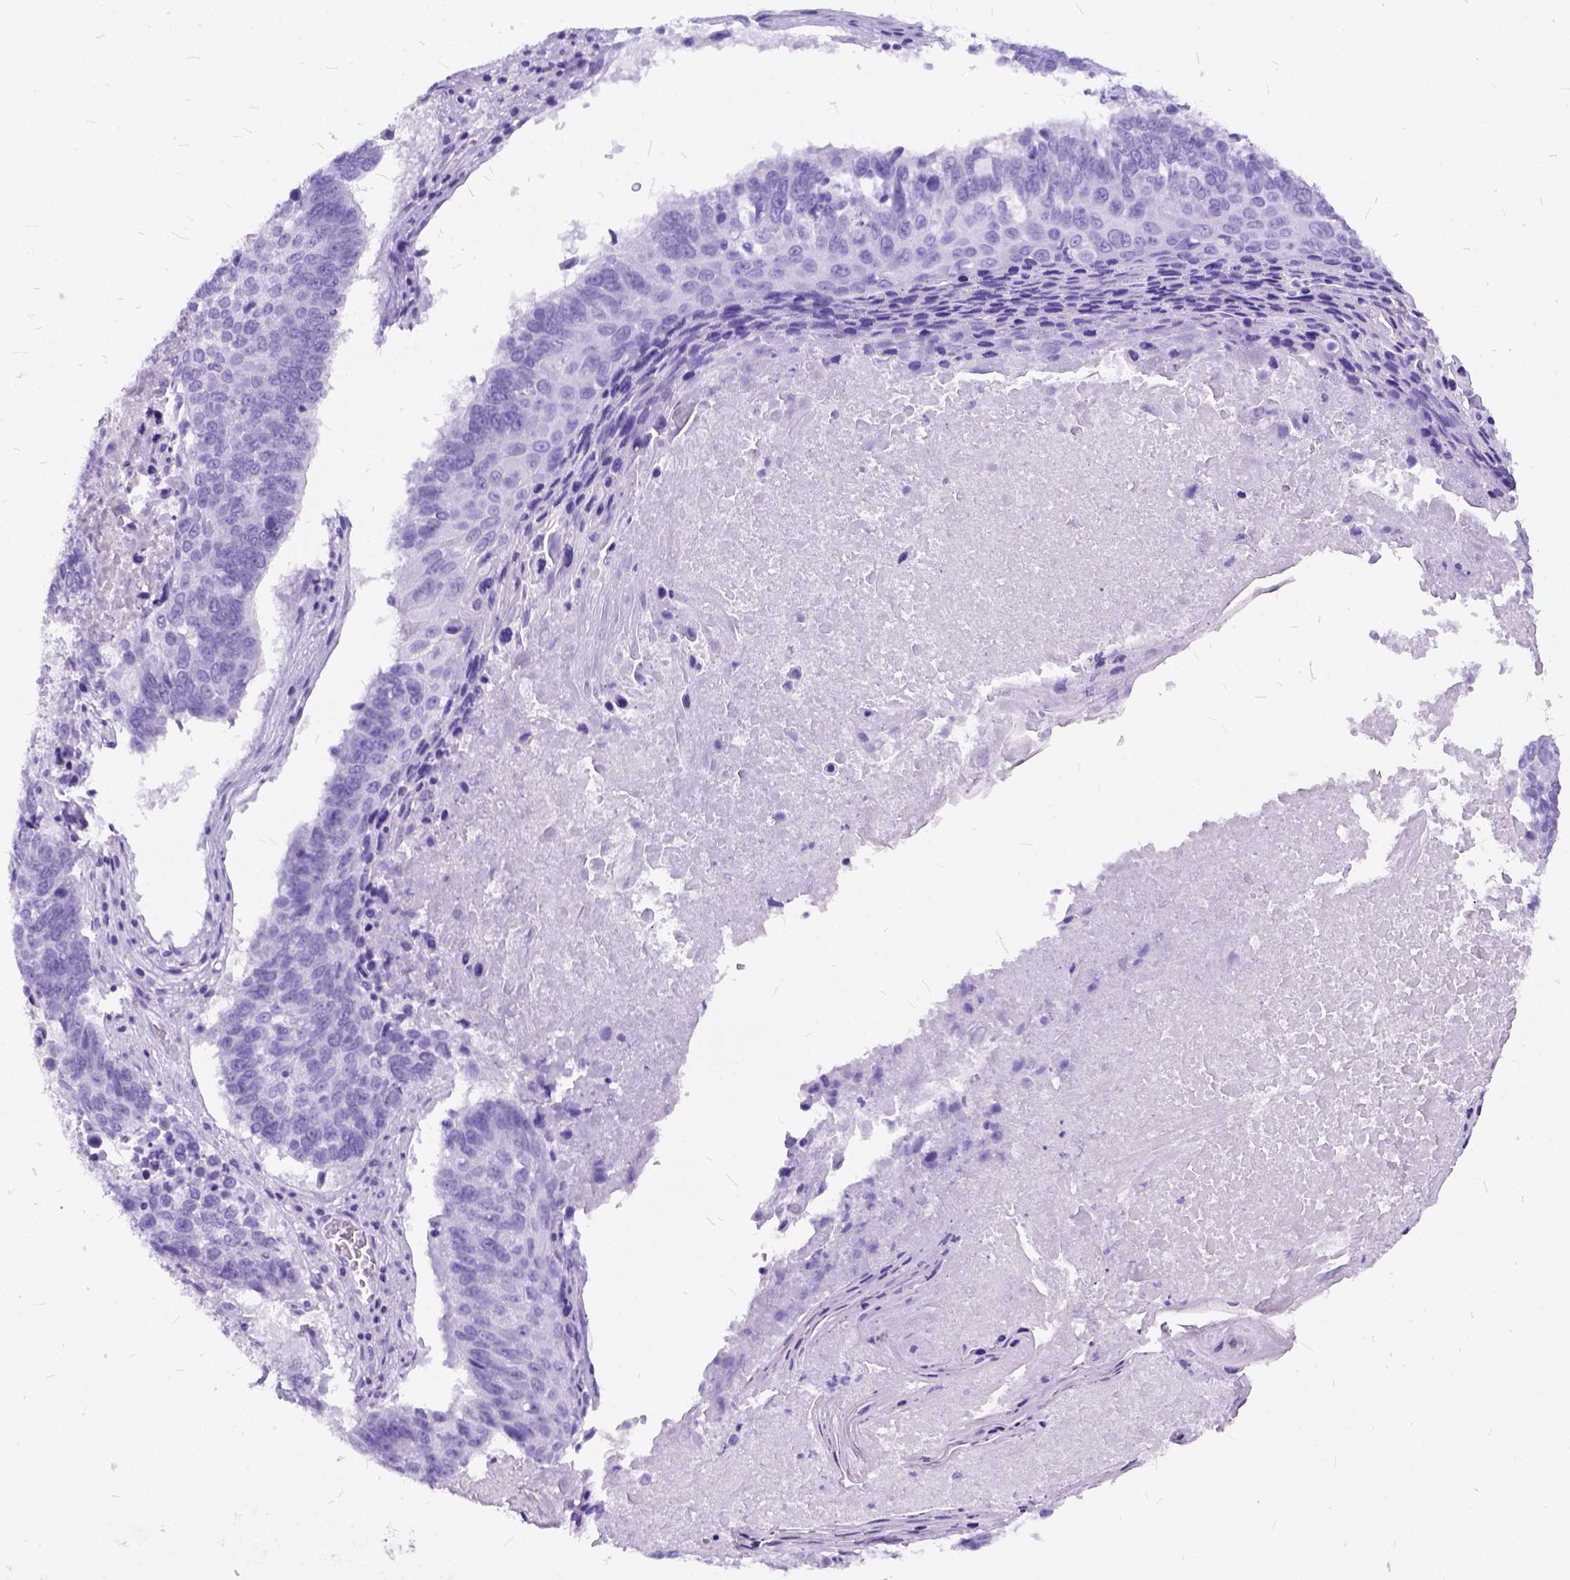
{"staining": {"intensity": "negative", "quantity": "none", "location": "none"}, "tissue": "lung cancer", "cell_type": "Tumor cells", "image_type": "cancer", "snomed": [{"axis": "morphology", "description": "Squamous cell carcinoma, NOS"}, {"axis": "topography", "description": "Lung"}], "caption": "This is a histopathology image of IHC staining of squamous cell carcinoma (lung), which shows no positivity in tumor cells.", "gene": "C1QTNF3", "patient": {"sex": "male", "age": 73}}